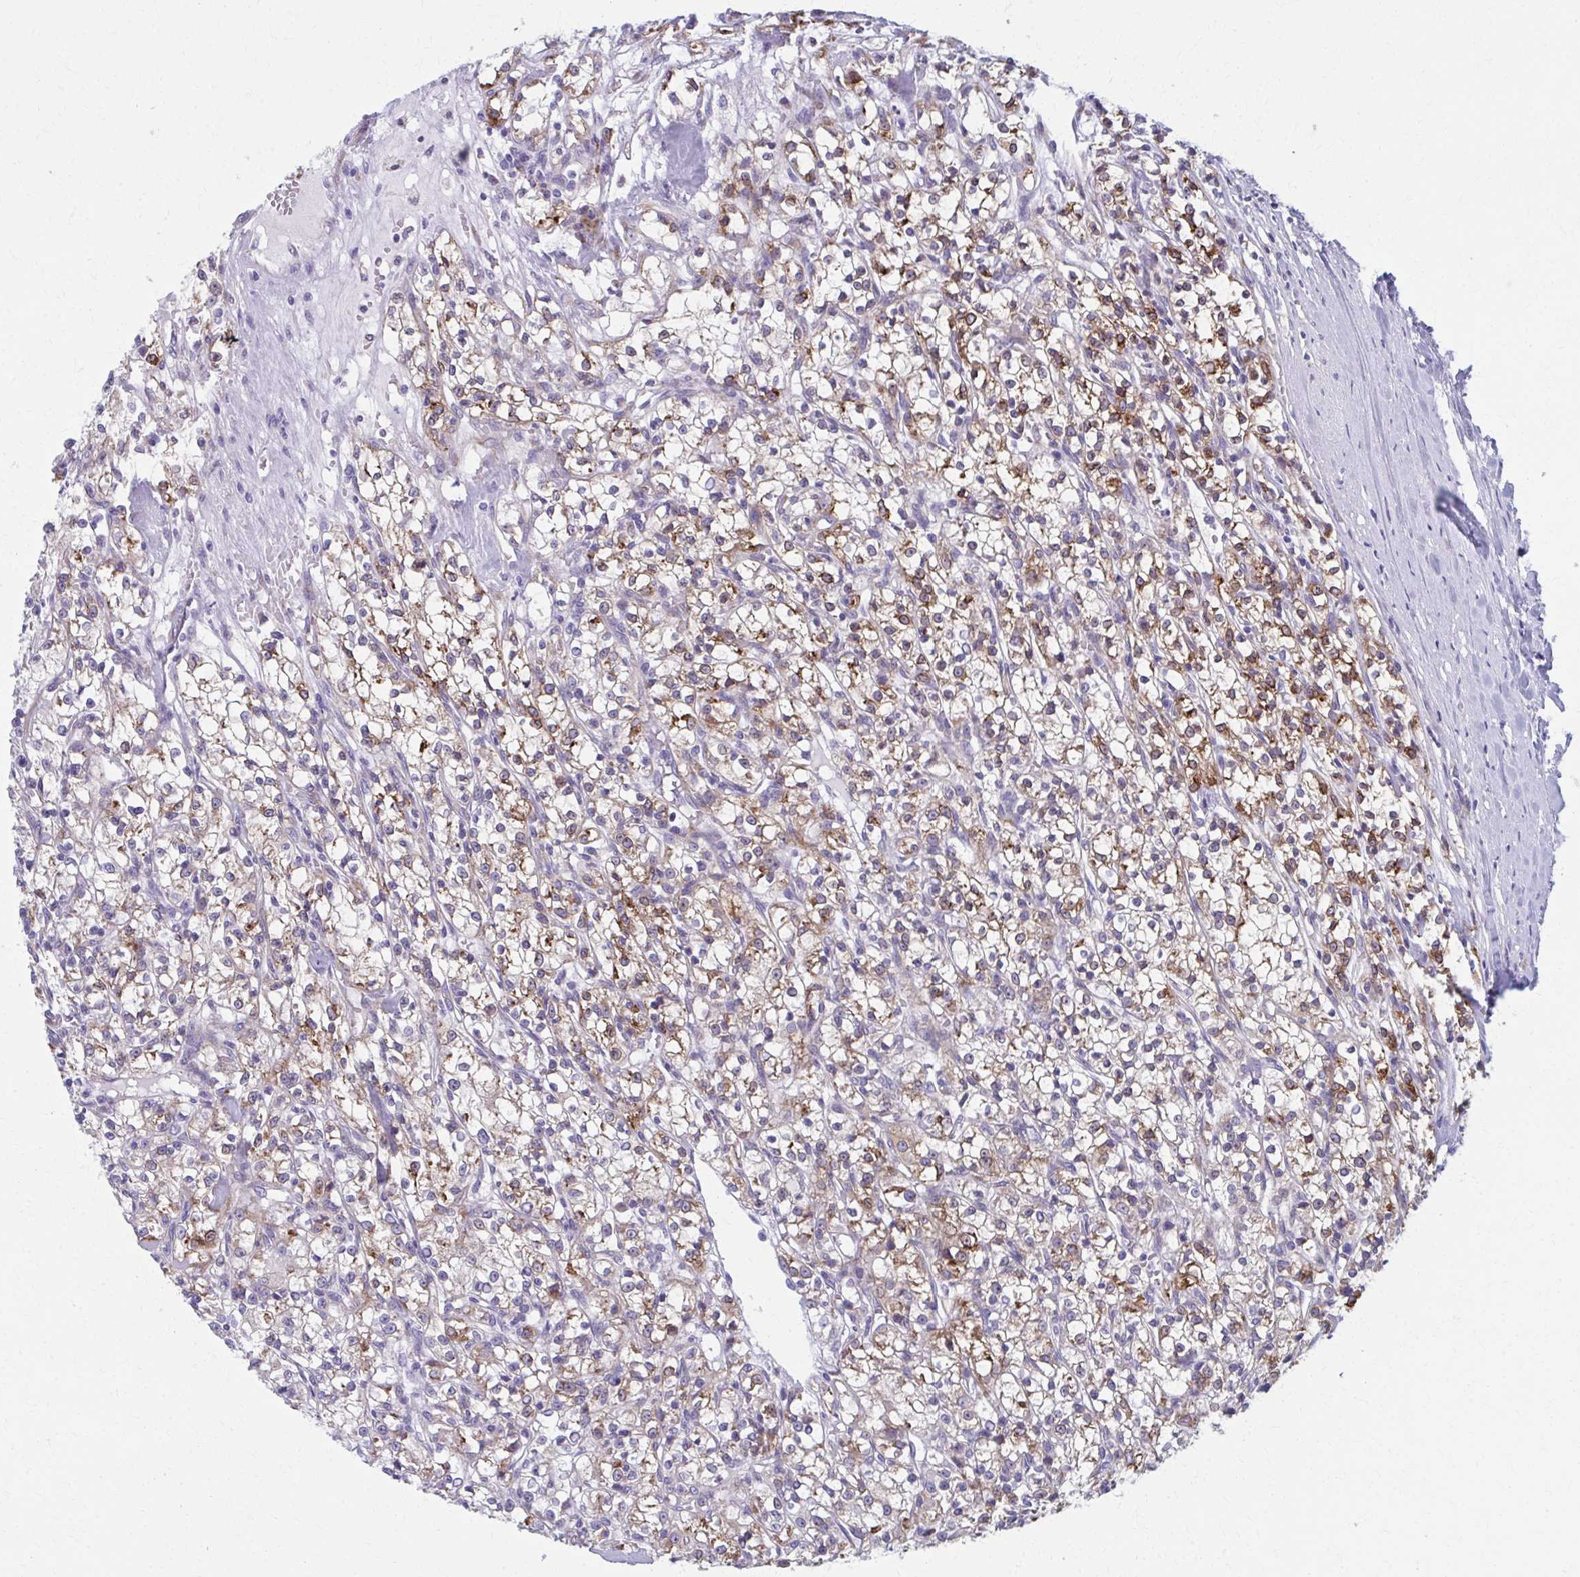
{"staining": {"intensity": "moderate", "quantity": ">75%", "location": "cytoplasmic/membranous"}, "tissue": "renal cancer", "cell_type": "Tumor cells", "image_type": "cancer", "snomed": [{"axis": "morphology", "description": "Adenocarcinoma, NOS"}, {"axis": "topography", "description": "Kidney"}], "caption": "Protein staining of renal cancer tissue displays moderate cytoplasmic/membranous staining in about >75% of tumor cells.", "gene": "SPATS2L", "patient": {"sex": "female", "age": 59}}